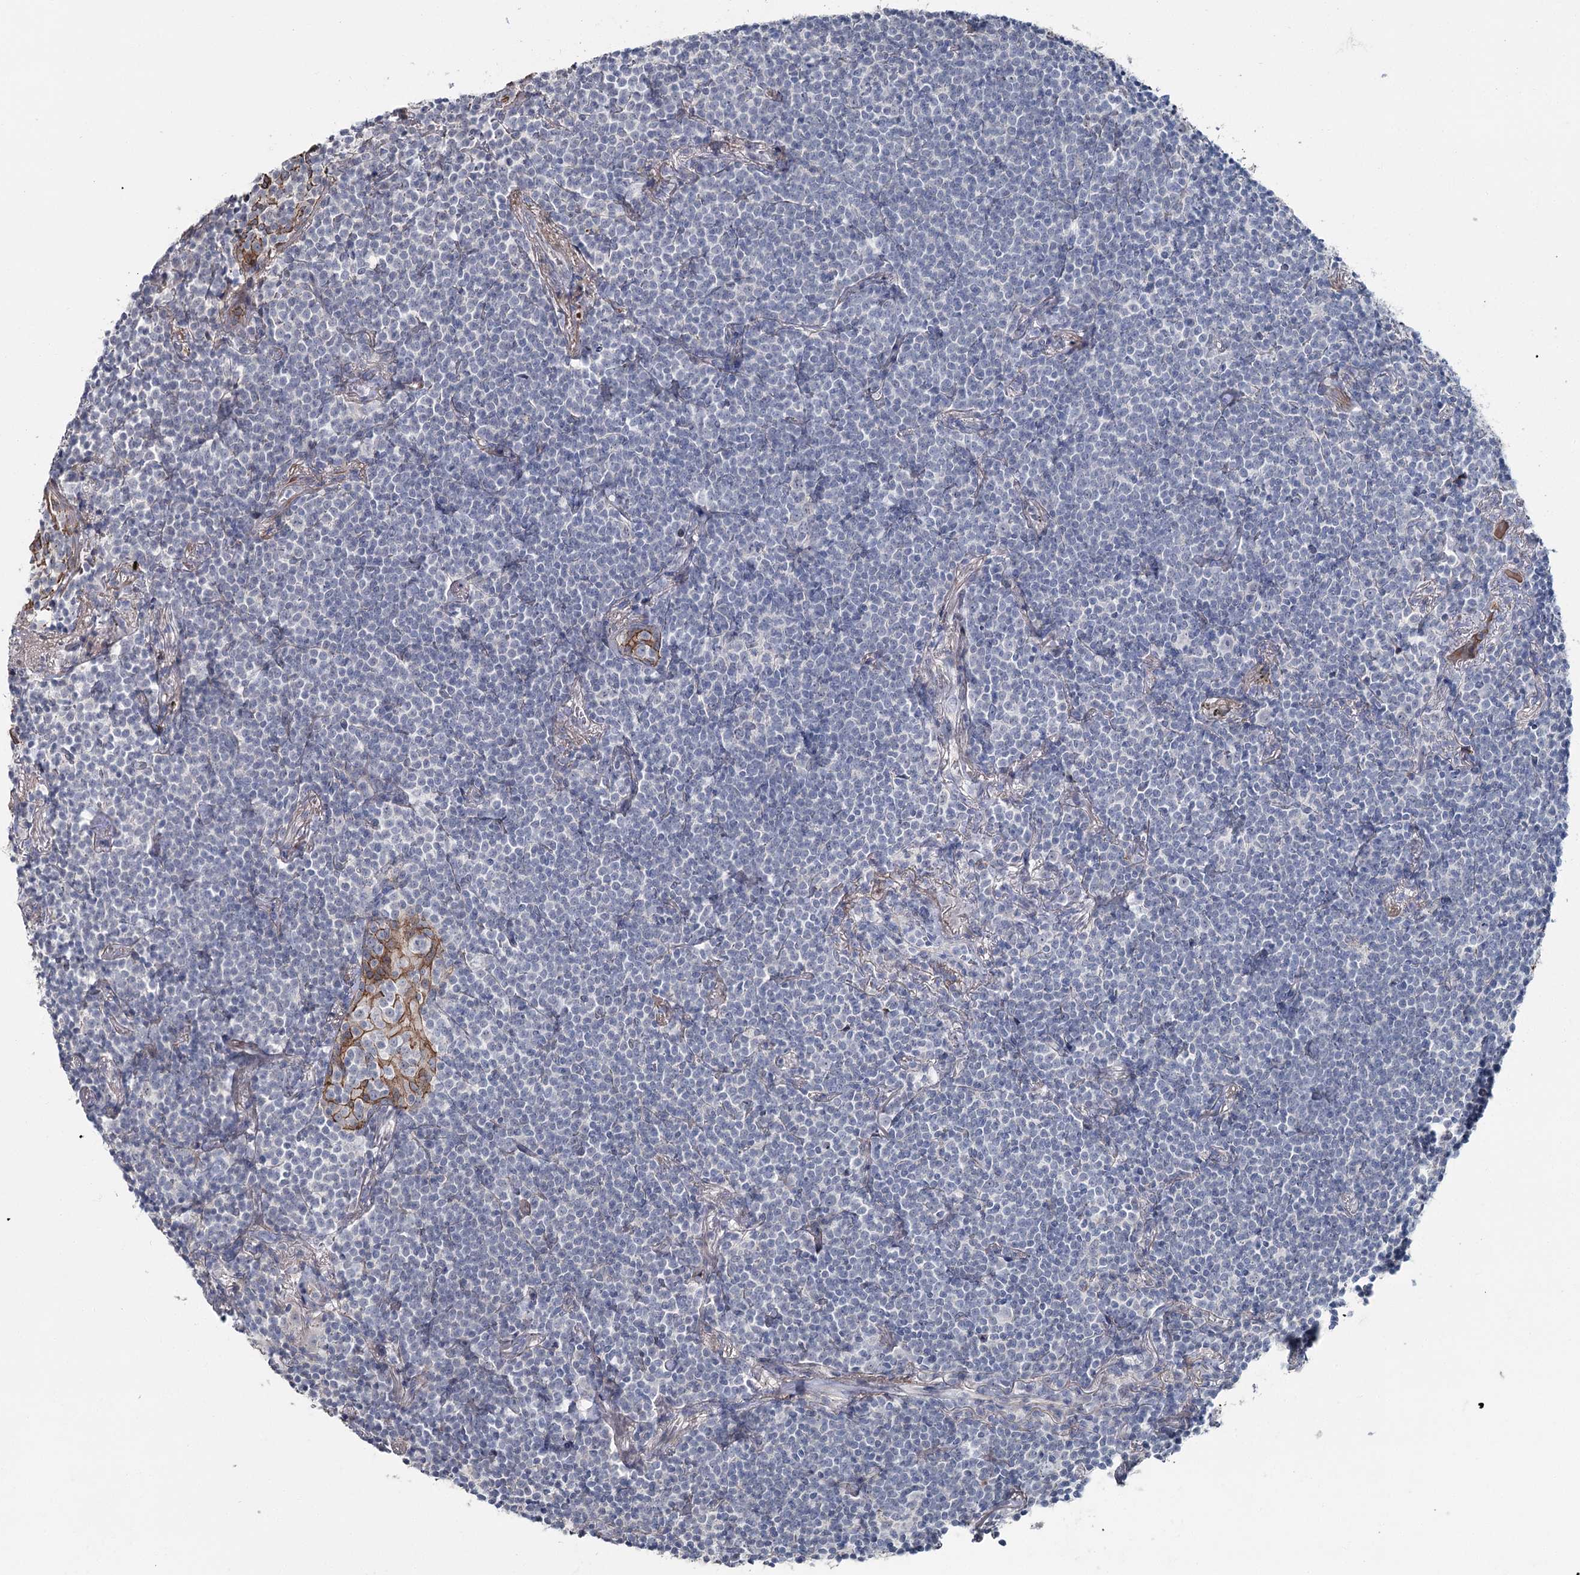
{"staining": {"intensity": "negative", "quantity": "none", "location": "none"}, "tissue": "lymphoma", "cell_type": "Tumor cells", "image_type": "cancer", "snomed": [{"axis": "morphology", "description": "Malignant lymphoma, non-Hodgkin's type, Low grade"}, {"axis": "topography", "description": "Lung"}], "caption": "DAB immunohistochemical staining of lymphoma shows no significant positivity in tumor cells.", "gene": "FAM120B", "patient": {"sex": "female", "age": 71}}